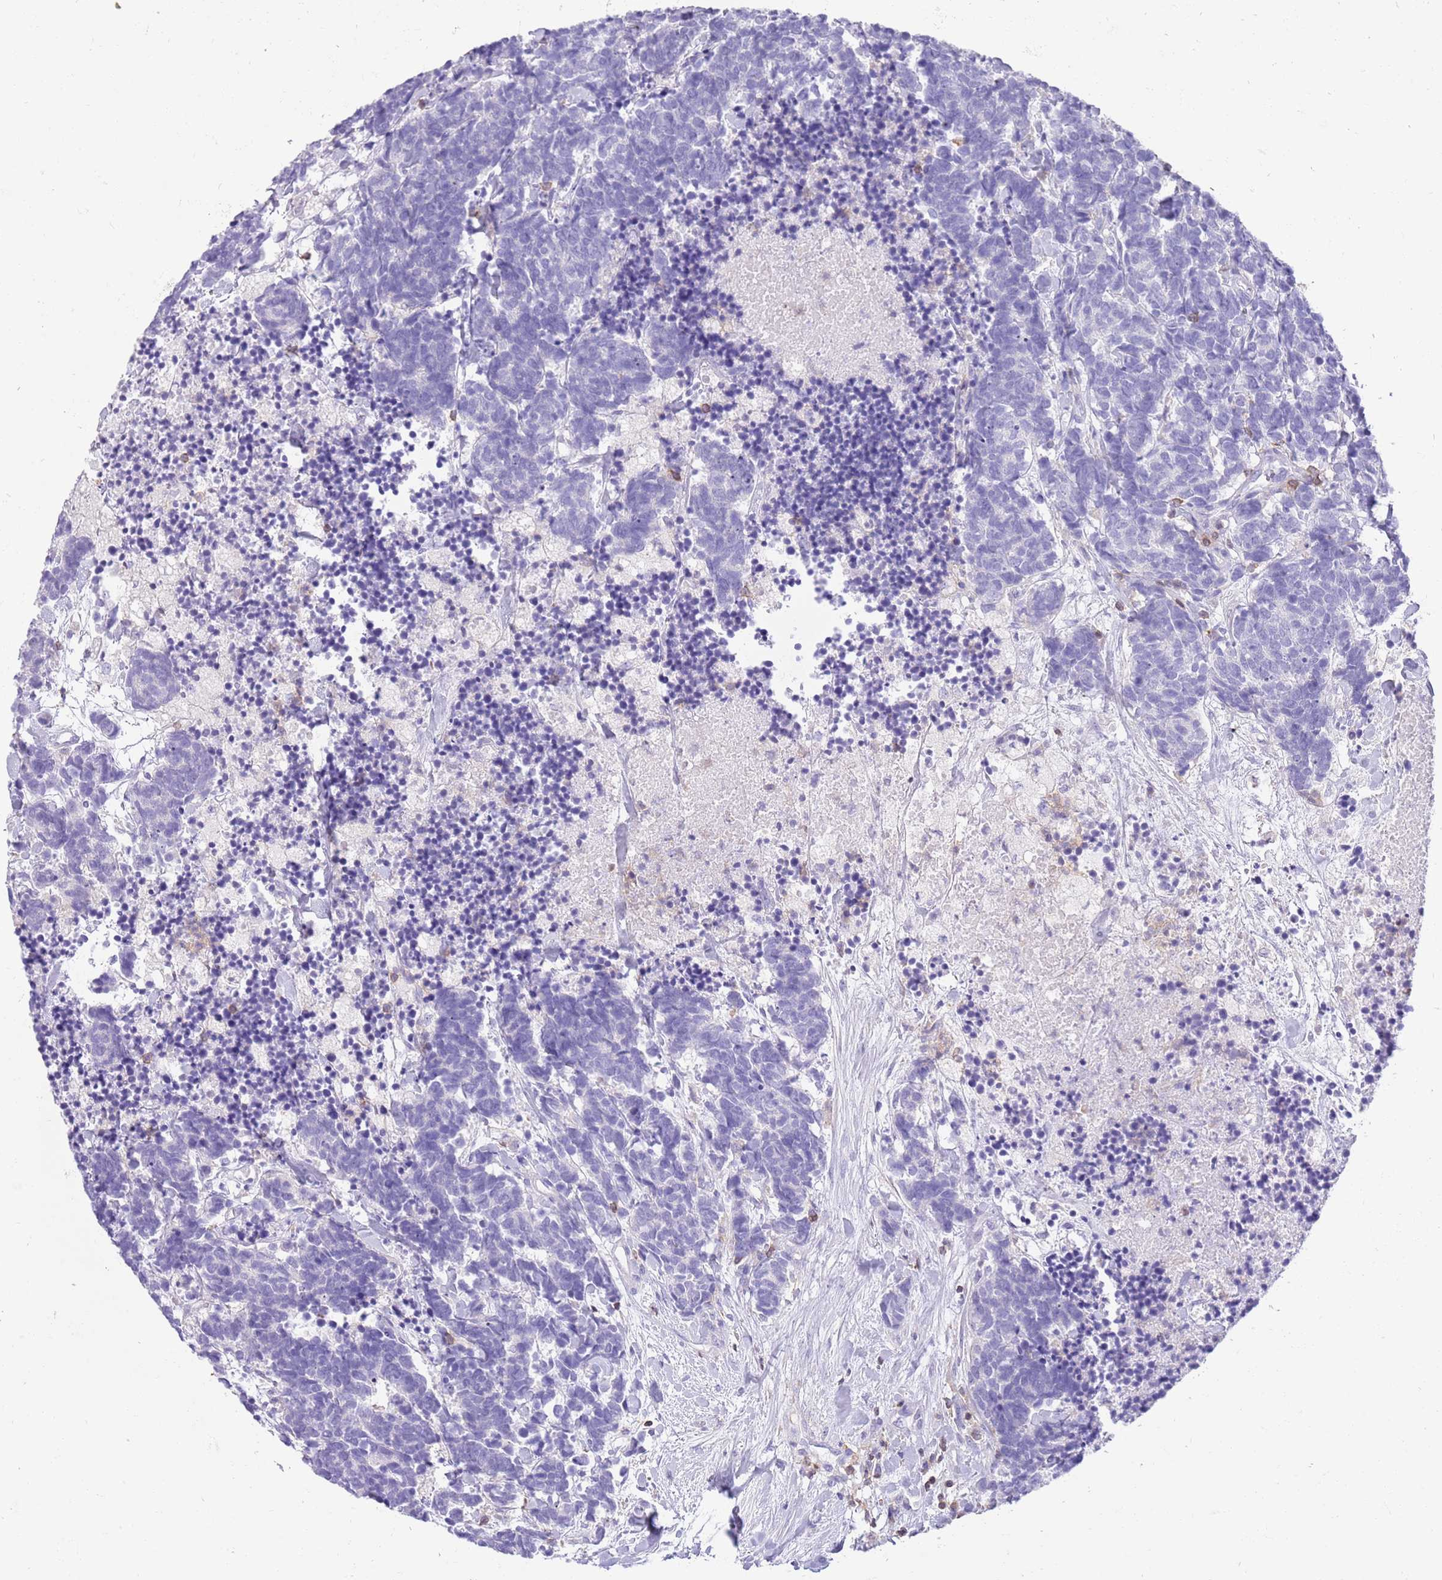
{"staining": {"intensity": "negative", "quantity": "none", "location": "none"}, "tissue": "carcinoid", "cell_type": "Tumor cells", "image_type": "cancer", "snomed": [{"axis": "morphology", "description": "Carcinoma, NOS"}, {"axis": "morphology", "description": "Carcinoid, malignant, NOS"}, {"axis": "topography", "description": "Prostate"}], "caption": "Immunohistochemistry of carcinoid reveals no positivity in tumor cells. (DAB (3,3'-diaminobenzidine) IHC, high magnification).", "gene": "OR4Q3", "patient": {"sex": "male", "age": 57}}